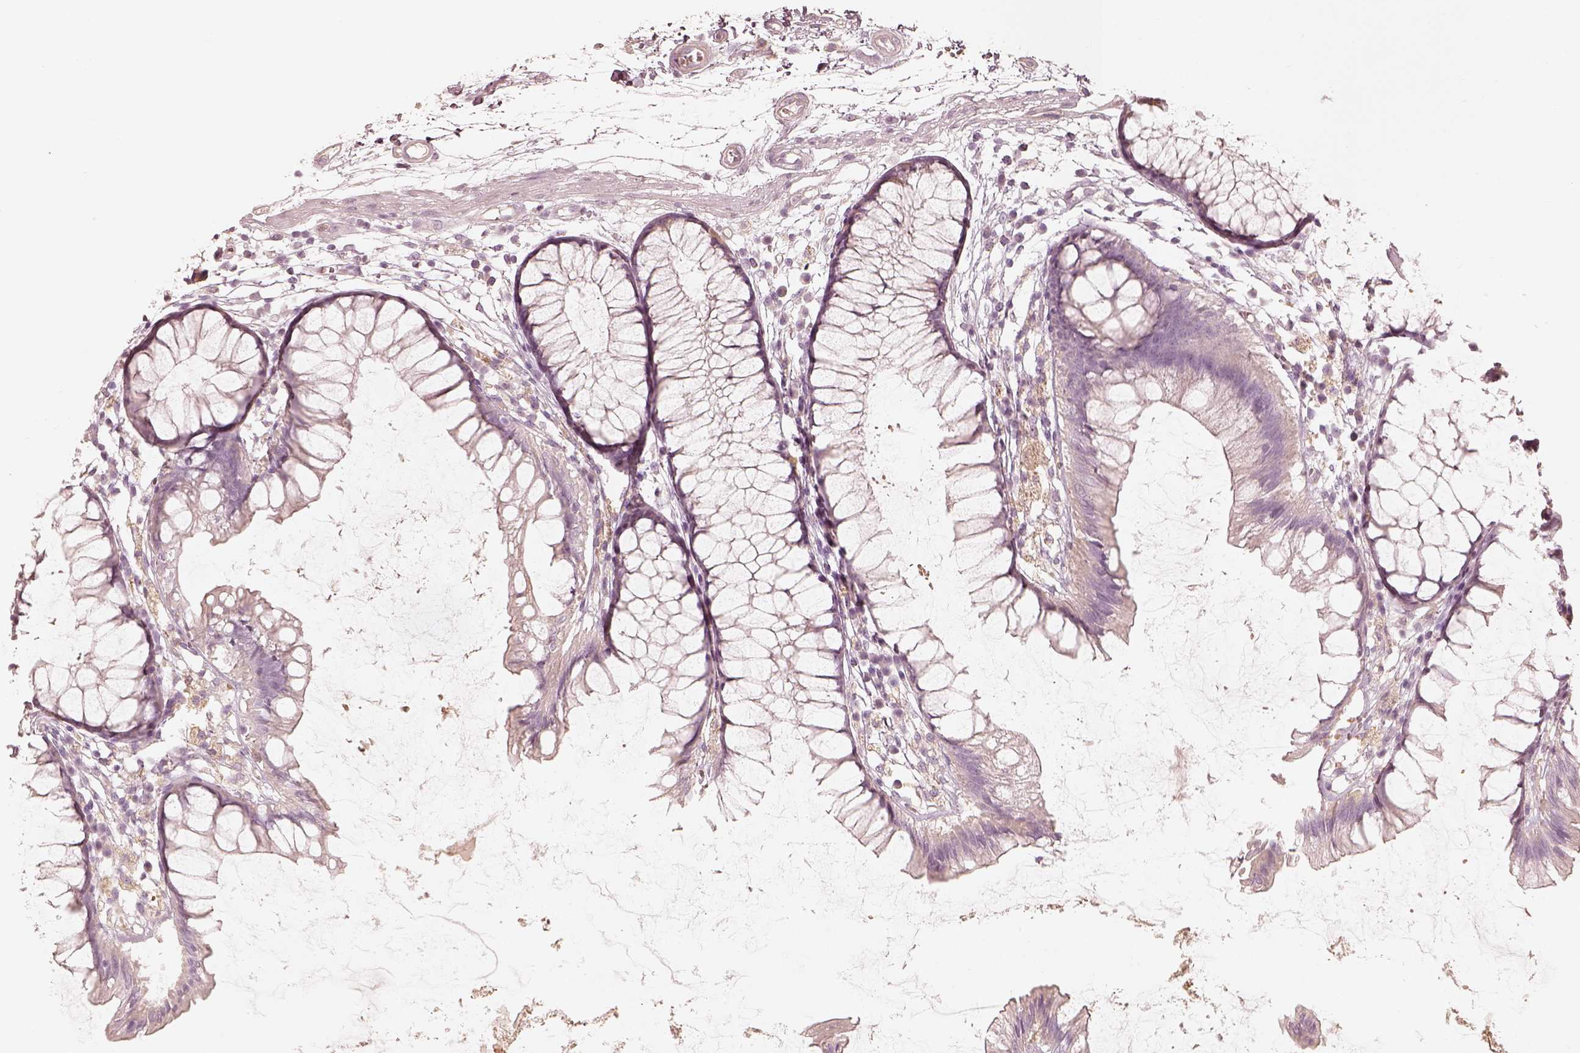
{"staining": {"intensity": "negative", "quantity": "none", "location": "none"}, "tissue": "colon", "cell_type": "Endothelial cells", "image_type": "normal", "snomed": [{"axis": "morphology", "description": "Normal tissue, NOS"}, {"axis": "morphology", "description": "Adenocarcinoma, NOS"}, {"axis": "topography", "description": "Colon"}], "caption": "Protein analysis of normal colon demonstrates no significant expression in endothelial cells. Nuclei are stained in blue.", "gene": "FMNL2", "patient": {"sex": "male", "age": 65}}